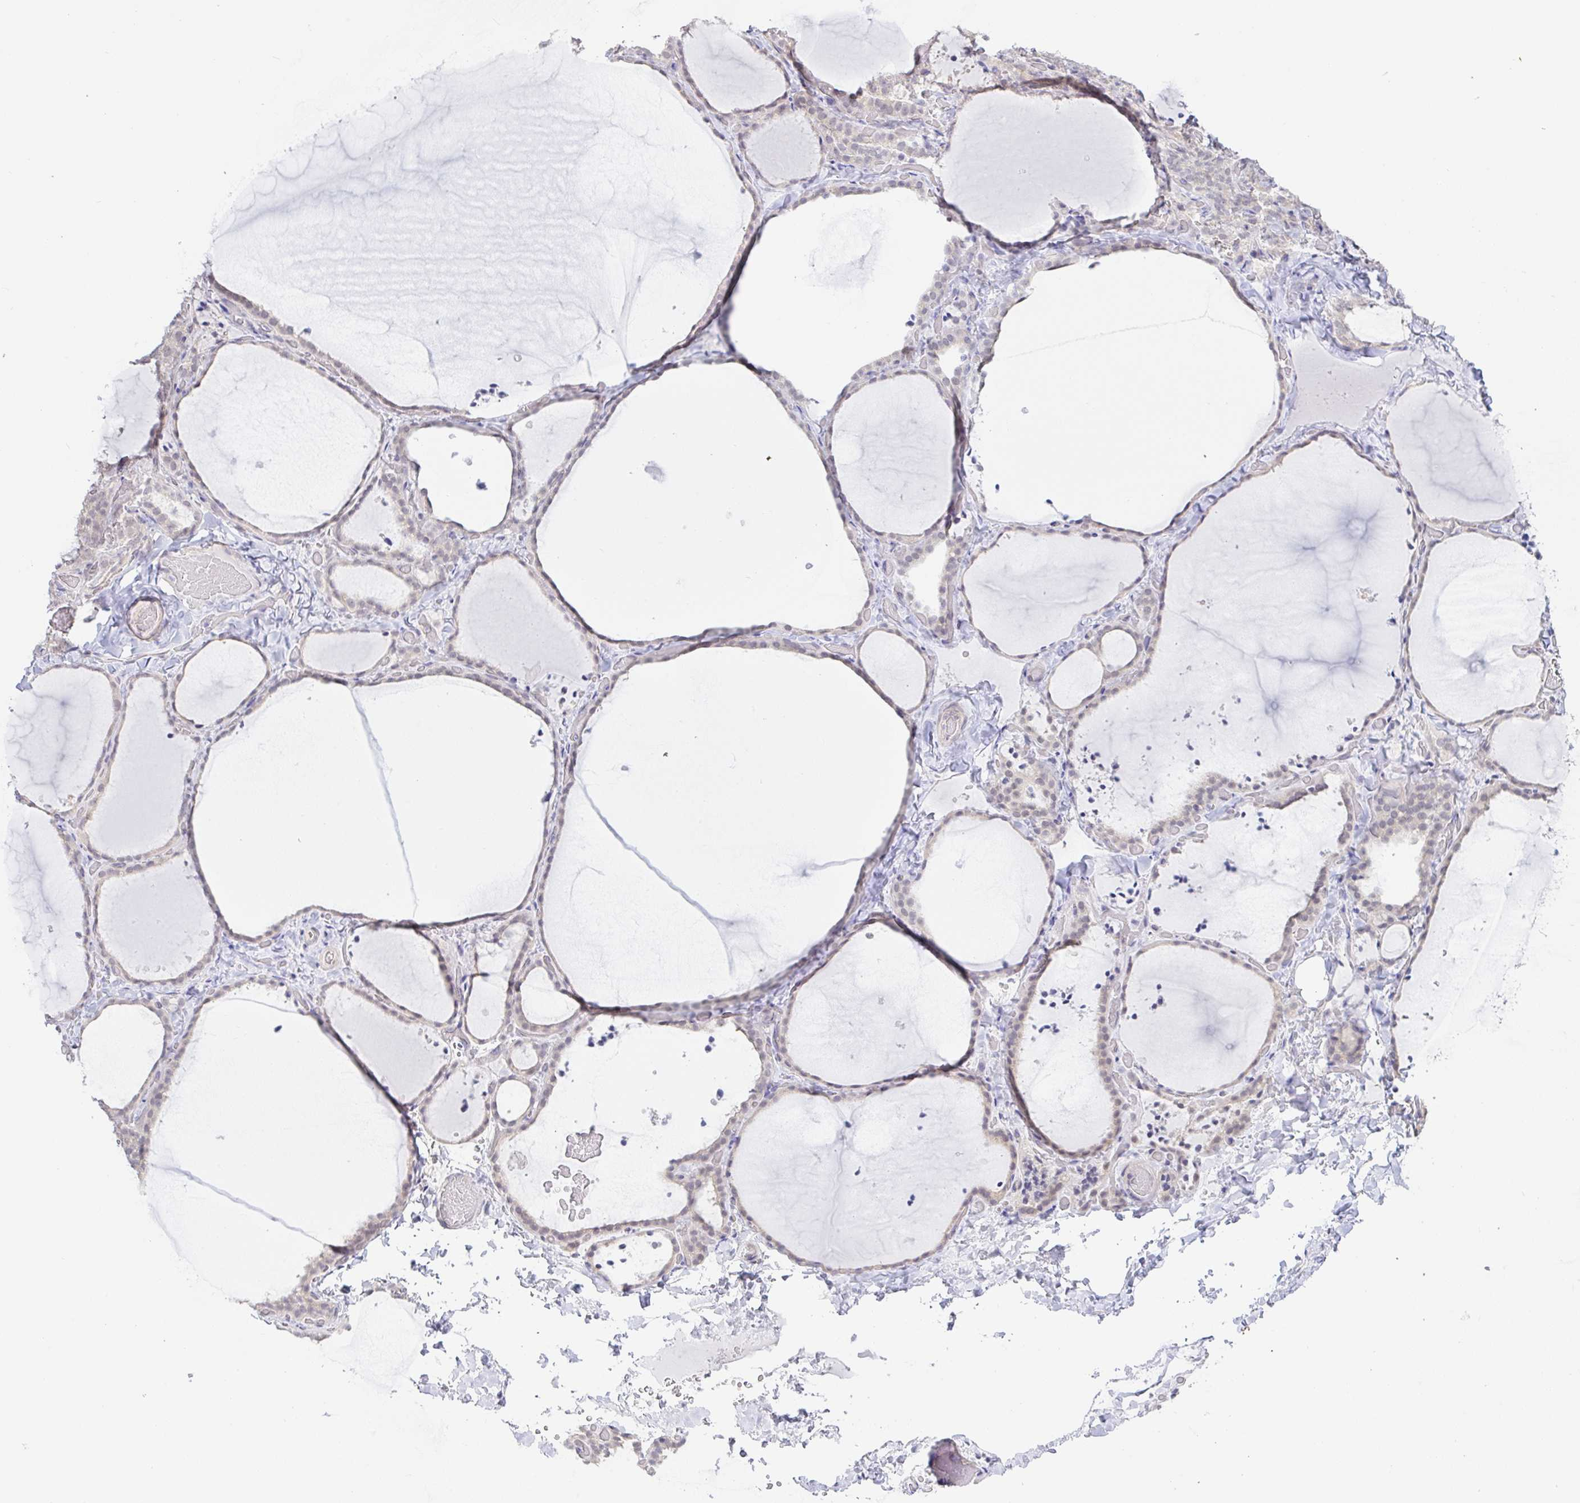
{"staining": {"intensity": "weak", "quantity": "<25%", "location": "cytoplasmic/membranous"}, "tissue": "thyroid gland", "cell_type": "Glandular cells", "image_type": "normal", "snomed": [{"axis": "morphology", "description": "Normal tissue, NOS"}, {"axis": "topography", "description": "Thyroid gland"}], "caption": "IHC of benign thyroid gland exhibits no positivity in glandular cells.", "gene": "HYPK", "patient": {"sex": "female", "age": 22}}